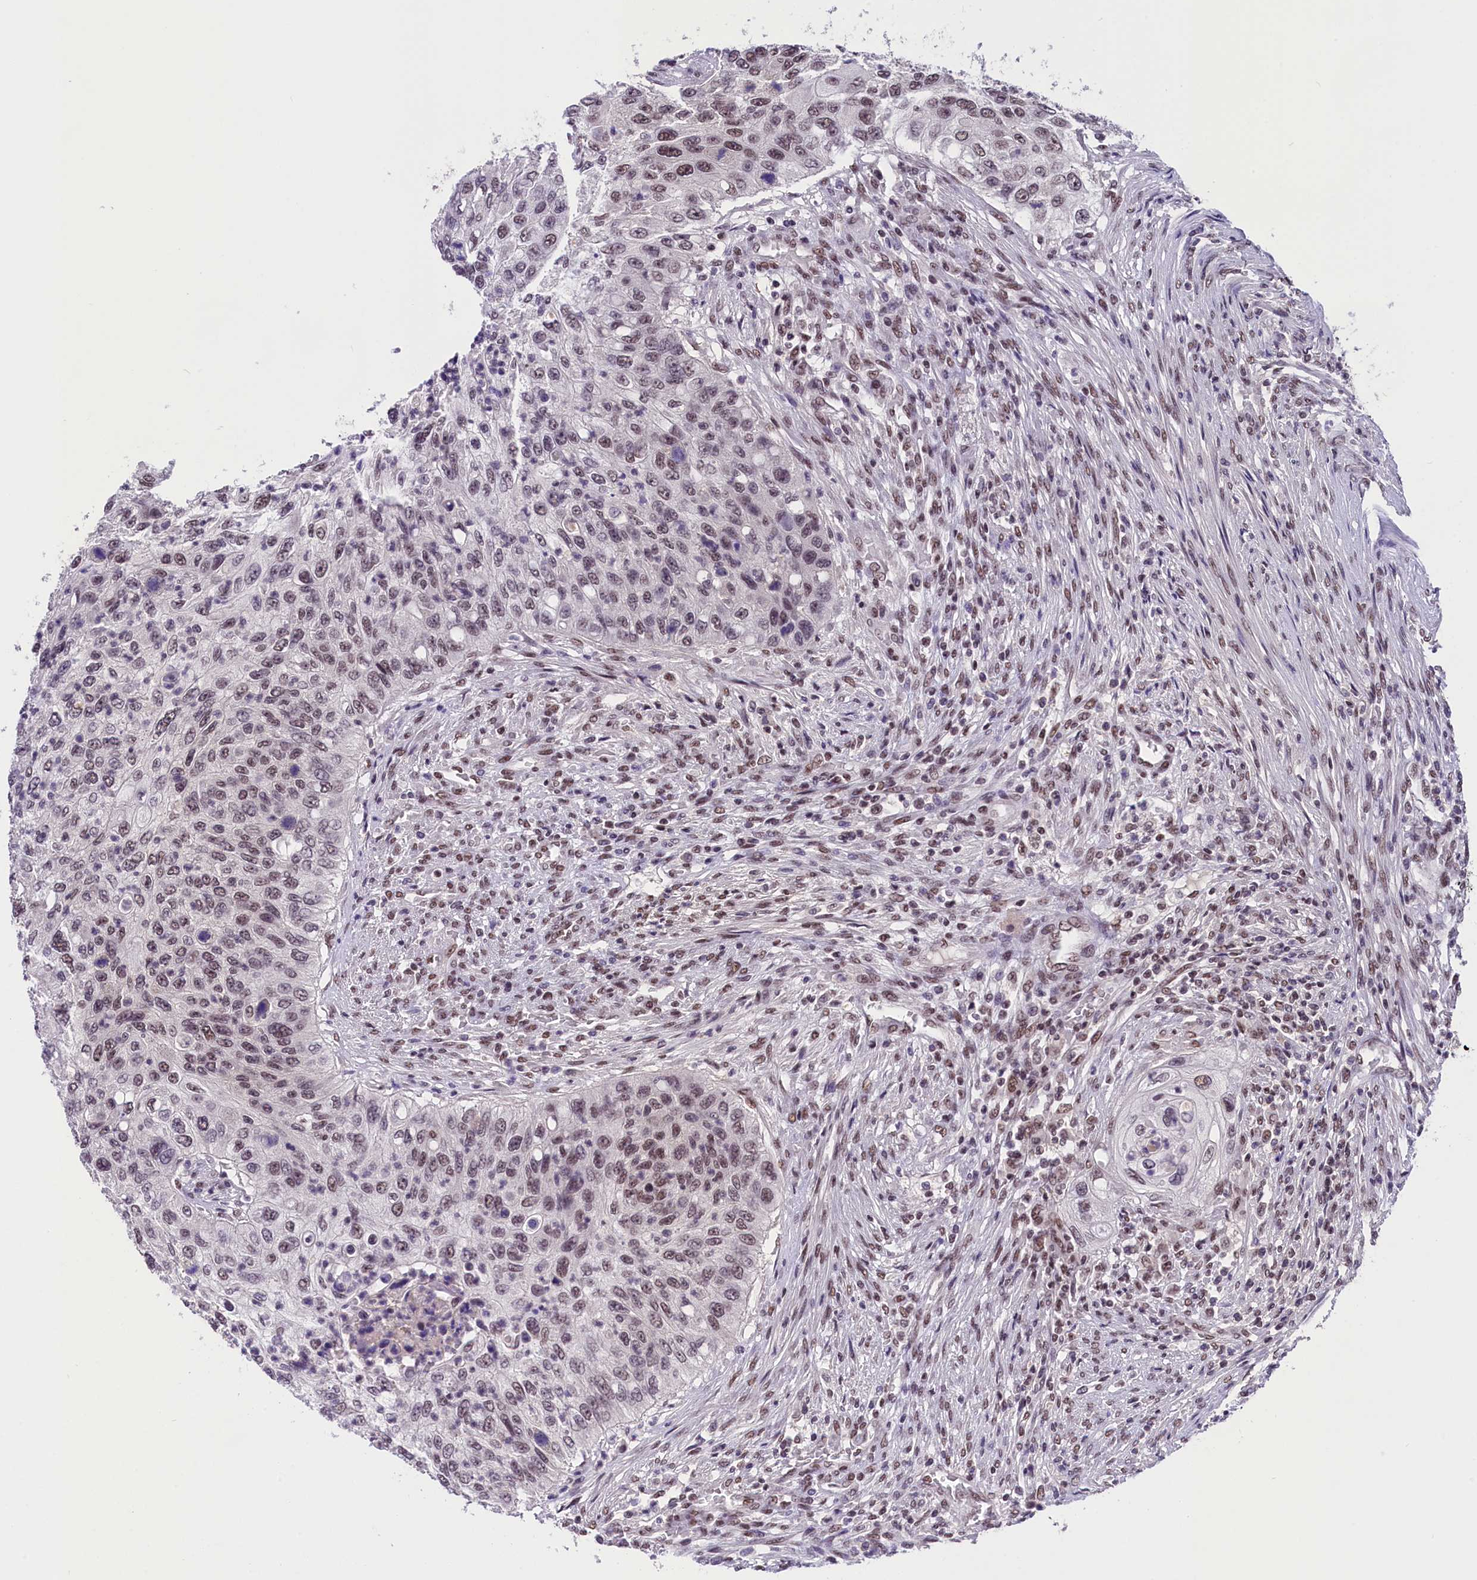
{"staining": {"intensity": "moderate", "quantity": "25%-75%", "location": "nuclear"}, "tissue": "urothelial cancer", "cell_type": "Tumor cells", "image_type": "cancer", "snomed": [{"axis": "morphology", "description": "Urothelial carcinoma, High grade"}, {"axis": "topography", "description": "Urinary bladder"}], "caption": "Approximately 25%-75% of tumor cells in urothelial carcinoma (high-grade) reveal moderate nuclear protein positivity as visualized by brown immunohistochemical staining.", "gene": "ZC3H4", "patient": {"sex": "female", "age": 60}}